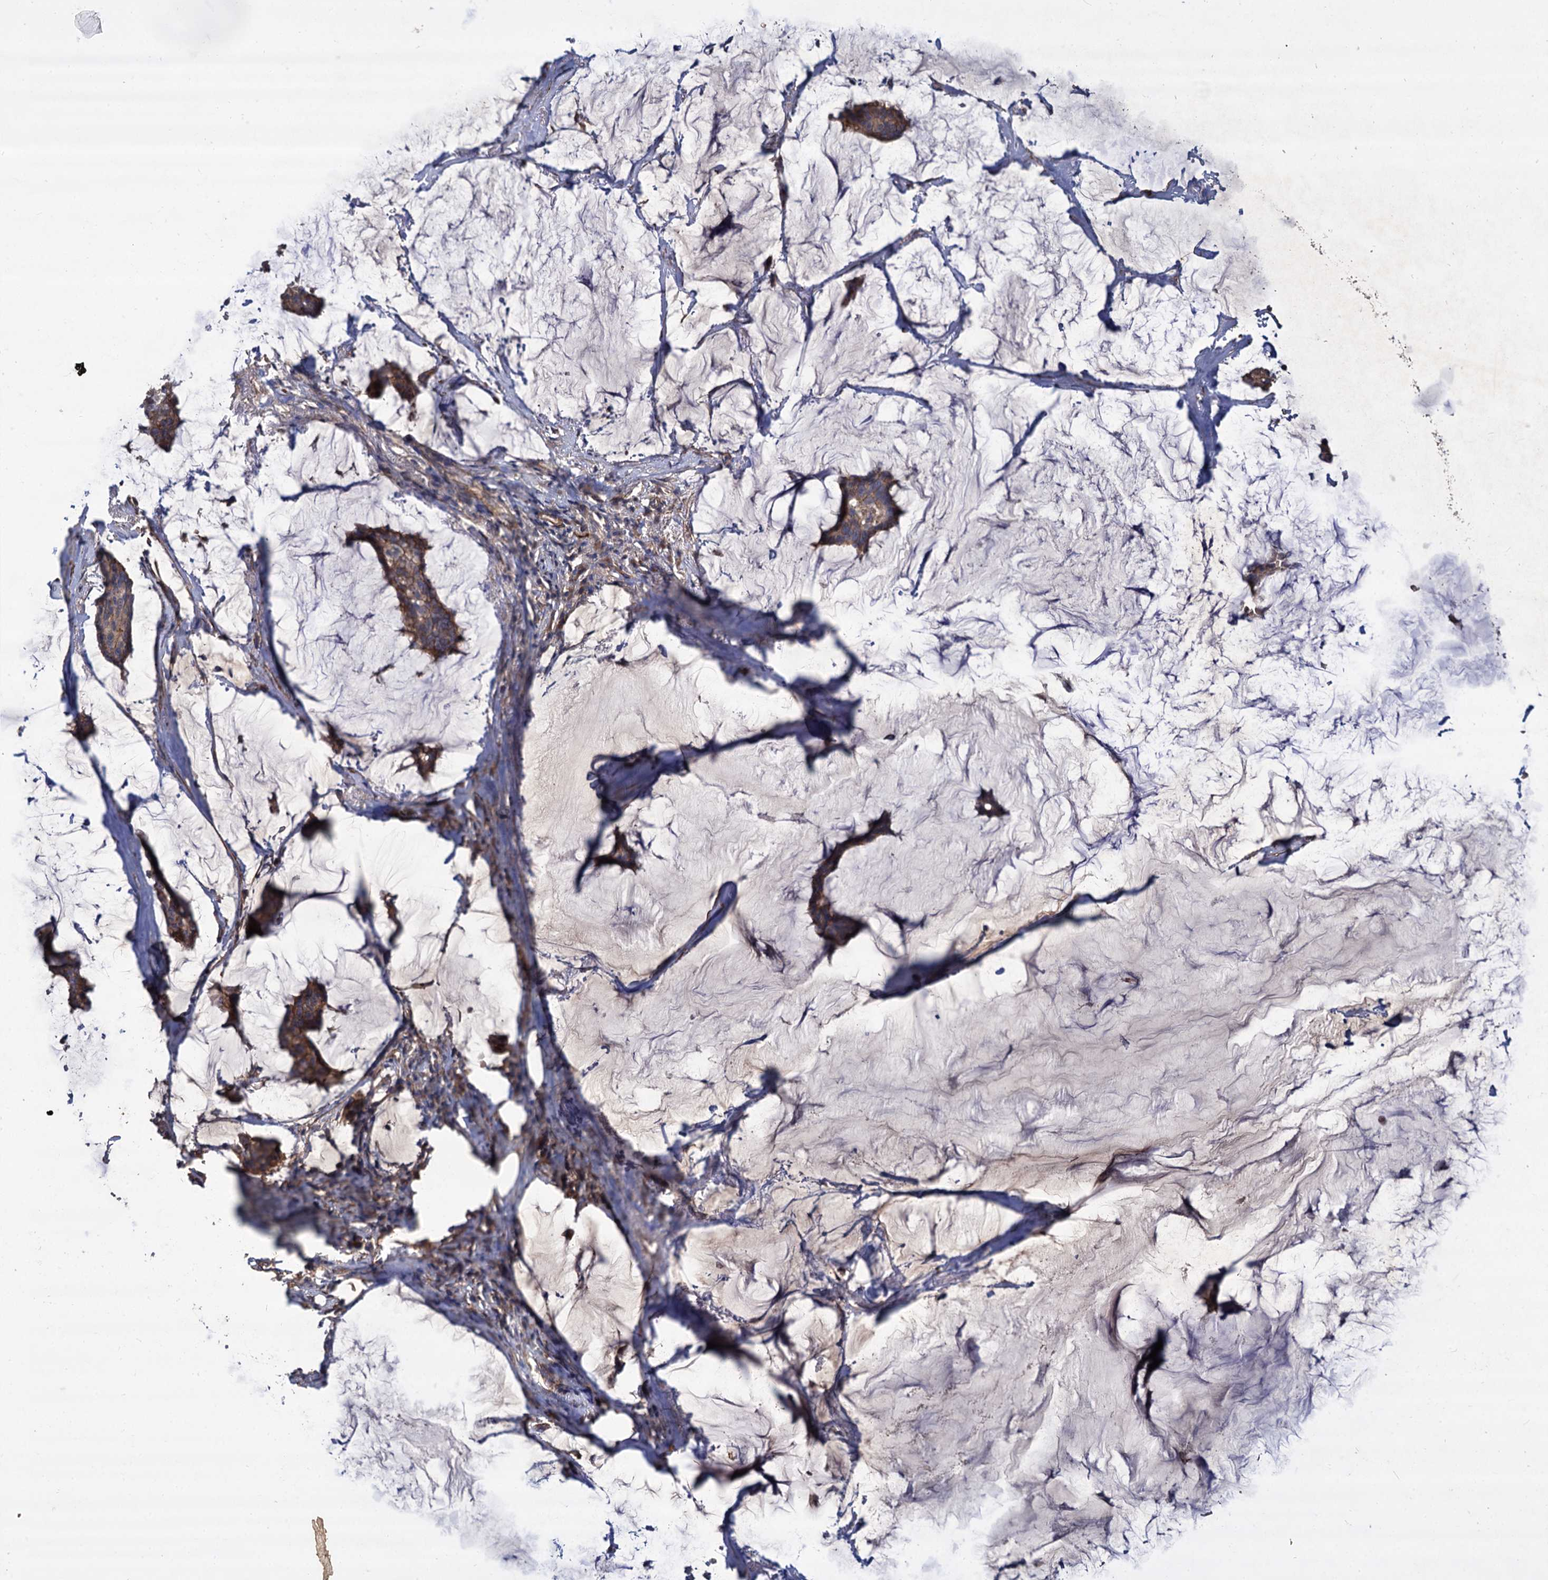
{"staining": {"intensity": "moderate", "quantity": "25%-75%", "location": "cytoplasmic/membranous"}, "tissue": "breast cancer", "cell_type": "Tumor cells", "image_type": "cancer", "snomed": [{"axis": "morphology", "description": "Duct carcinoma"}, {"axis": "topography", "description": "Breast"}], "caption": "Breast cancer (infiltrating ductal carcinoma) stained with DAB immunohistochemistry (IHC) displays medium levels of moderate cytoplasmic/membranous staining in approximately 25%-75% of tumor cells. The protein of interest is stained brown, and the nuclei are stained in blue (DAB IHC with brightfield microscopy, high magnification).", "gene": "ISM2", "patient": {"sex": "female", "age": 93}}